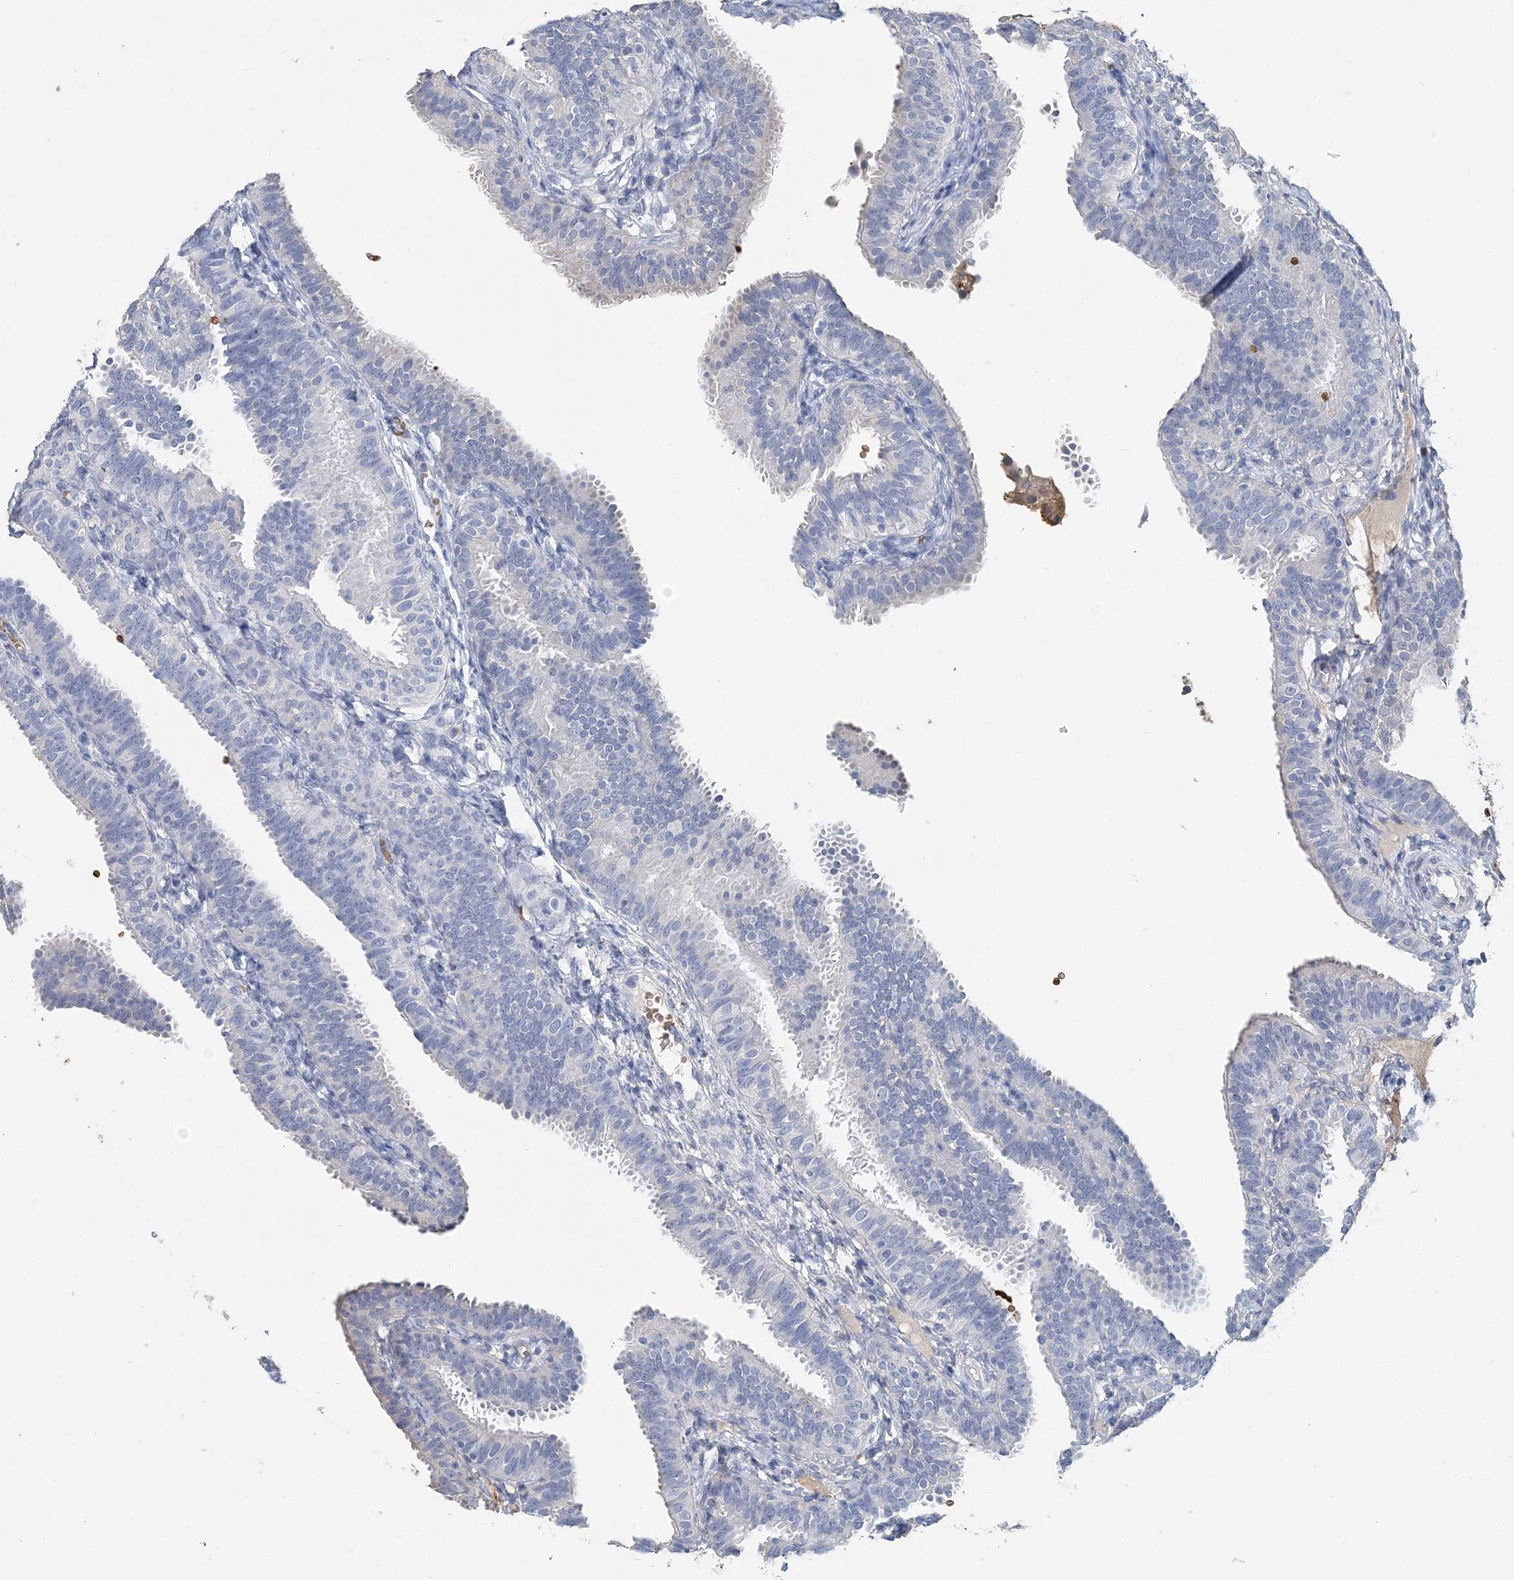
{"staining": {"intensity": "negative", "quantity": "none", "location": "none"}, "tissue": "fallopian tube", "cell_type": "Glandular cells", "image_type": "normal", "snomed": [{"axis": "morphology", "description": "Normal tissue, NOS"}, {"axis": "topography", "description": "Fallopian tube"}], "caption": "Immunohistochemistry (IHC) of normal fallopian tube exhibits no staining in glandular cells. Brightfield microscopy of immunohistochemistry (IHC) stained with DAB (brown) and hematoxylin (blue), captured at high magnification.", "gene": "HBD", "patient": {"sex": "female", "age": 35}}